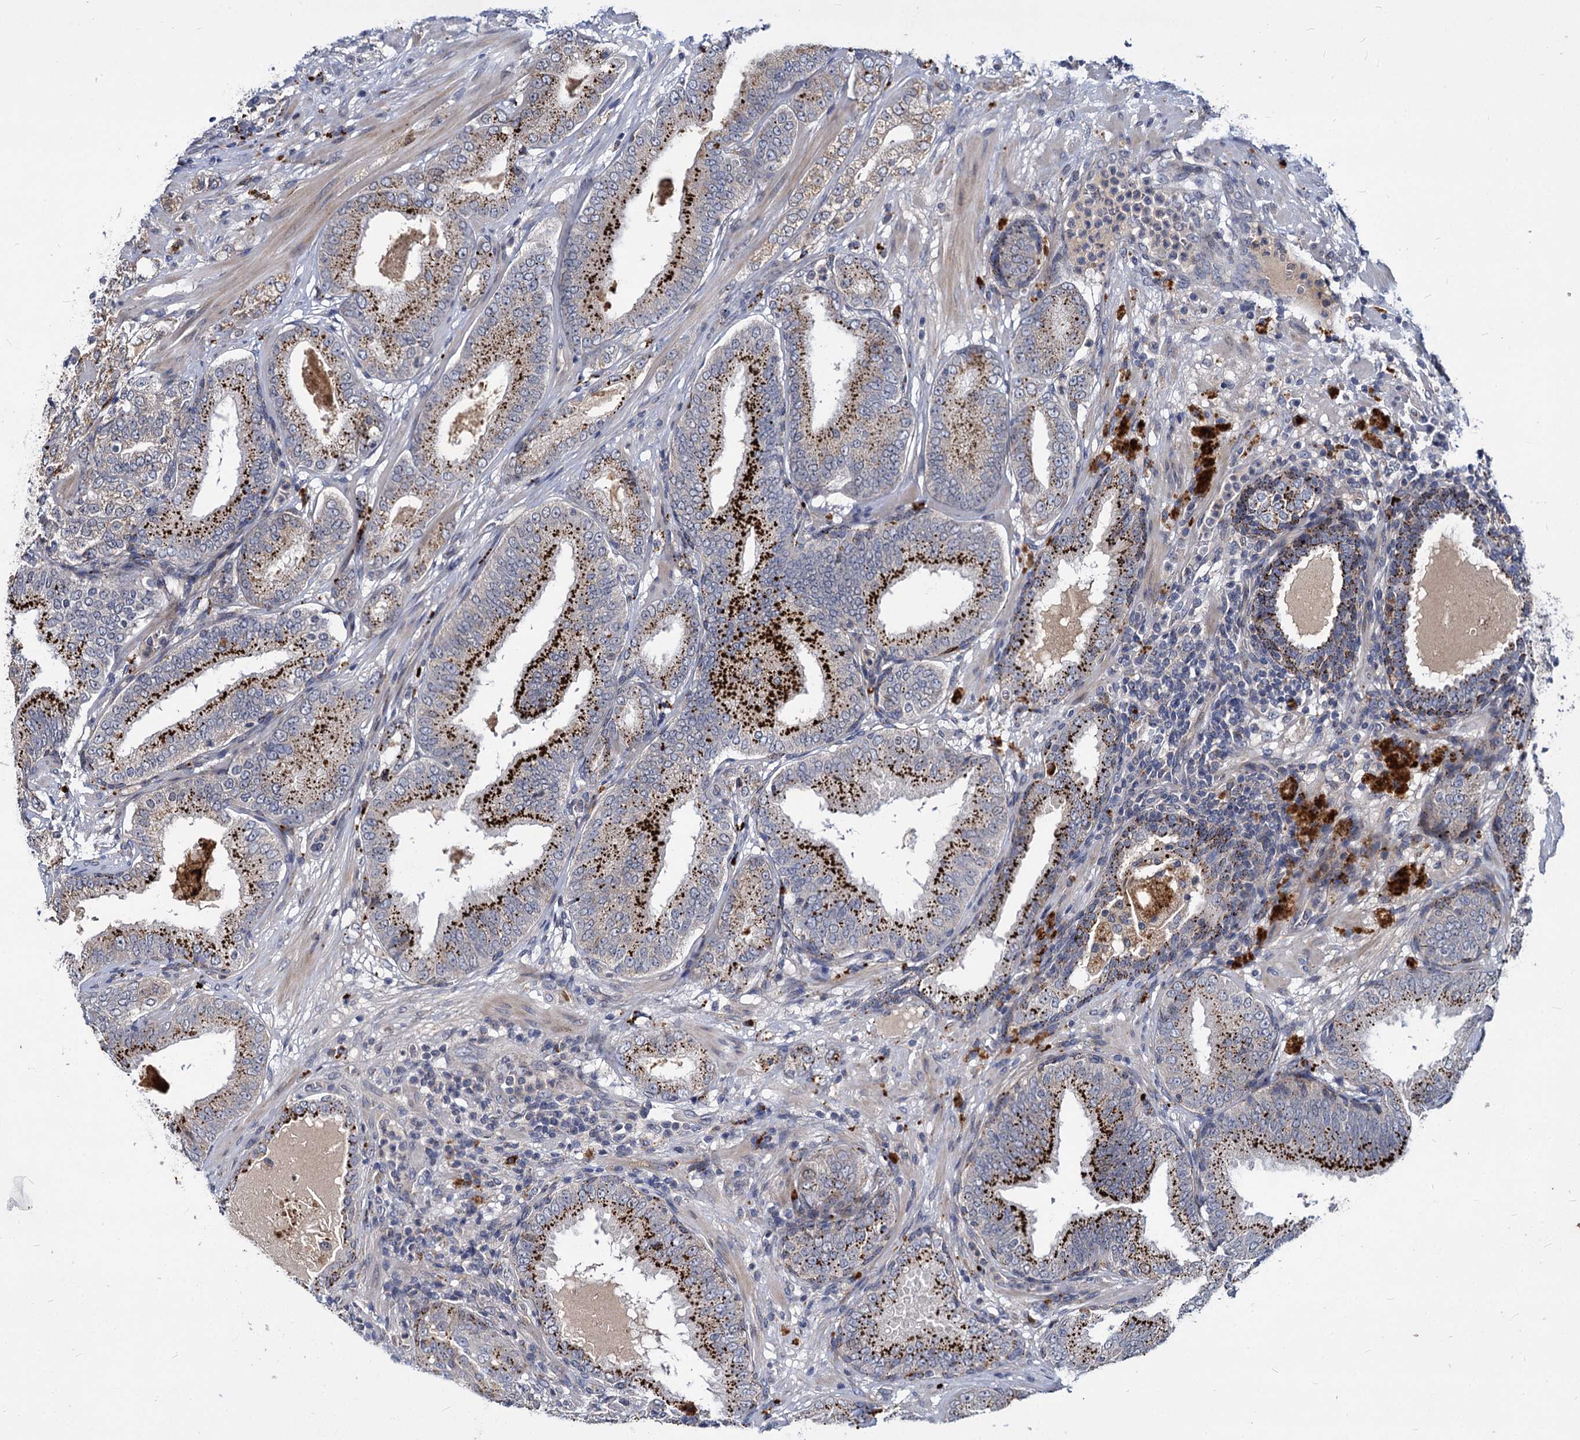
{"staining": {"intensity": "strong", "quantity": "25%-75%", "location": "cytoplasmic/membranous"}, "tissue": "prostate cancer", "cell_type": "Tumor cells", "image_type": "cancer", "snomed": [{"axis": "morphology", "description": "Adenocarcinoma, High grade"}, {"axis": "topography", "description": "Prostate"}], "caption": "Immunohistochemical staining of prostate cancer exhibits high levels of strong cytoplasmic/membranous expression in about 25%-75% of tumor cells.", "gene": "C11orf86", "patient": {"sex": "male", "age": 64}}